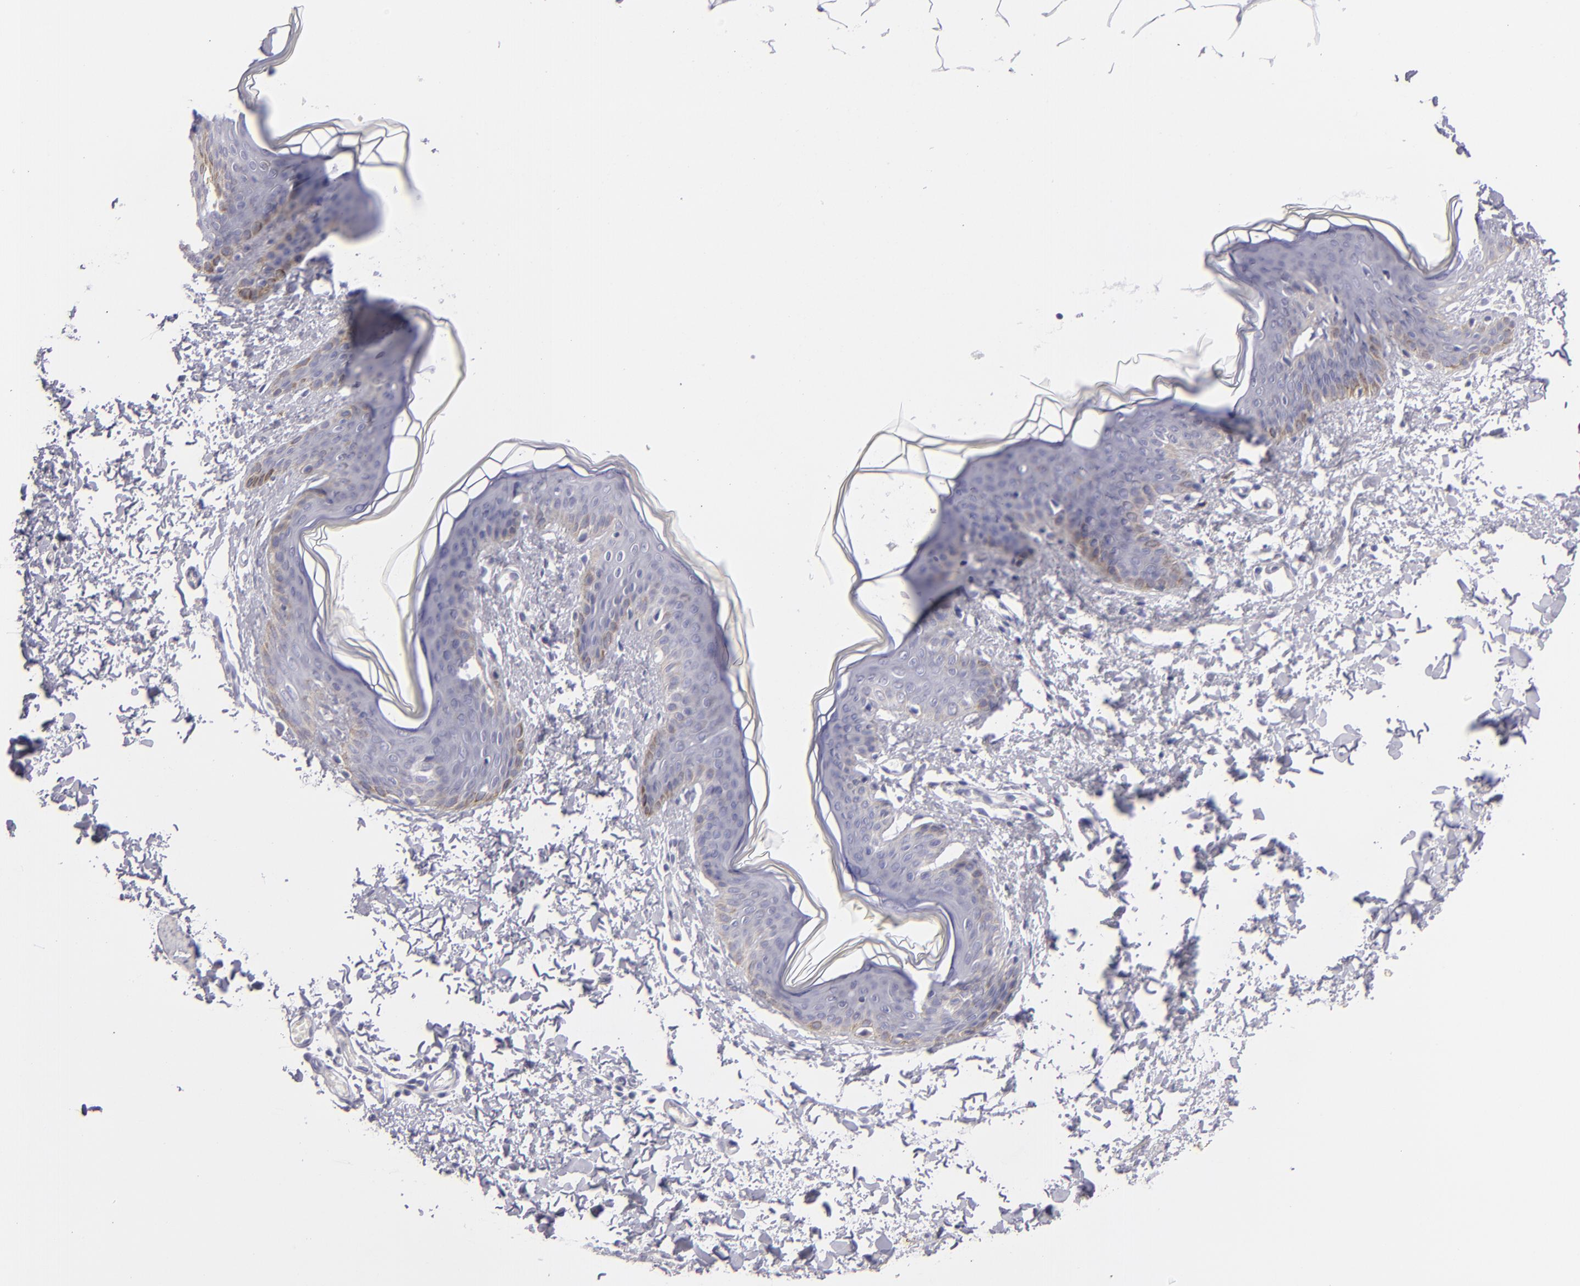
{"staining": {"intensity": "negative", "quantity": "none", "location": "none"}, "tissue": "skin", "cell_type": "Fibroblasts", "image_type": "normal", "snomed": [{"axis": "morphology", "description": "Normal tissue, NOS"}, {"axis": "topography", "description": "Skin"}], "caption": "Photomicrograph shows no significant protein expression in fibroblasts of unremarkable skin.", "gene": "VIL1", "patient": {"sex": "female", "age": 17}}